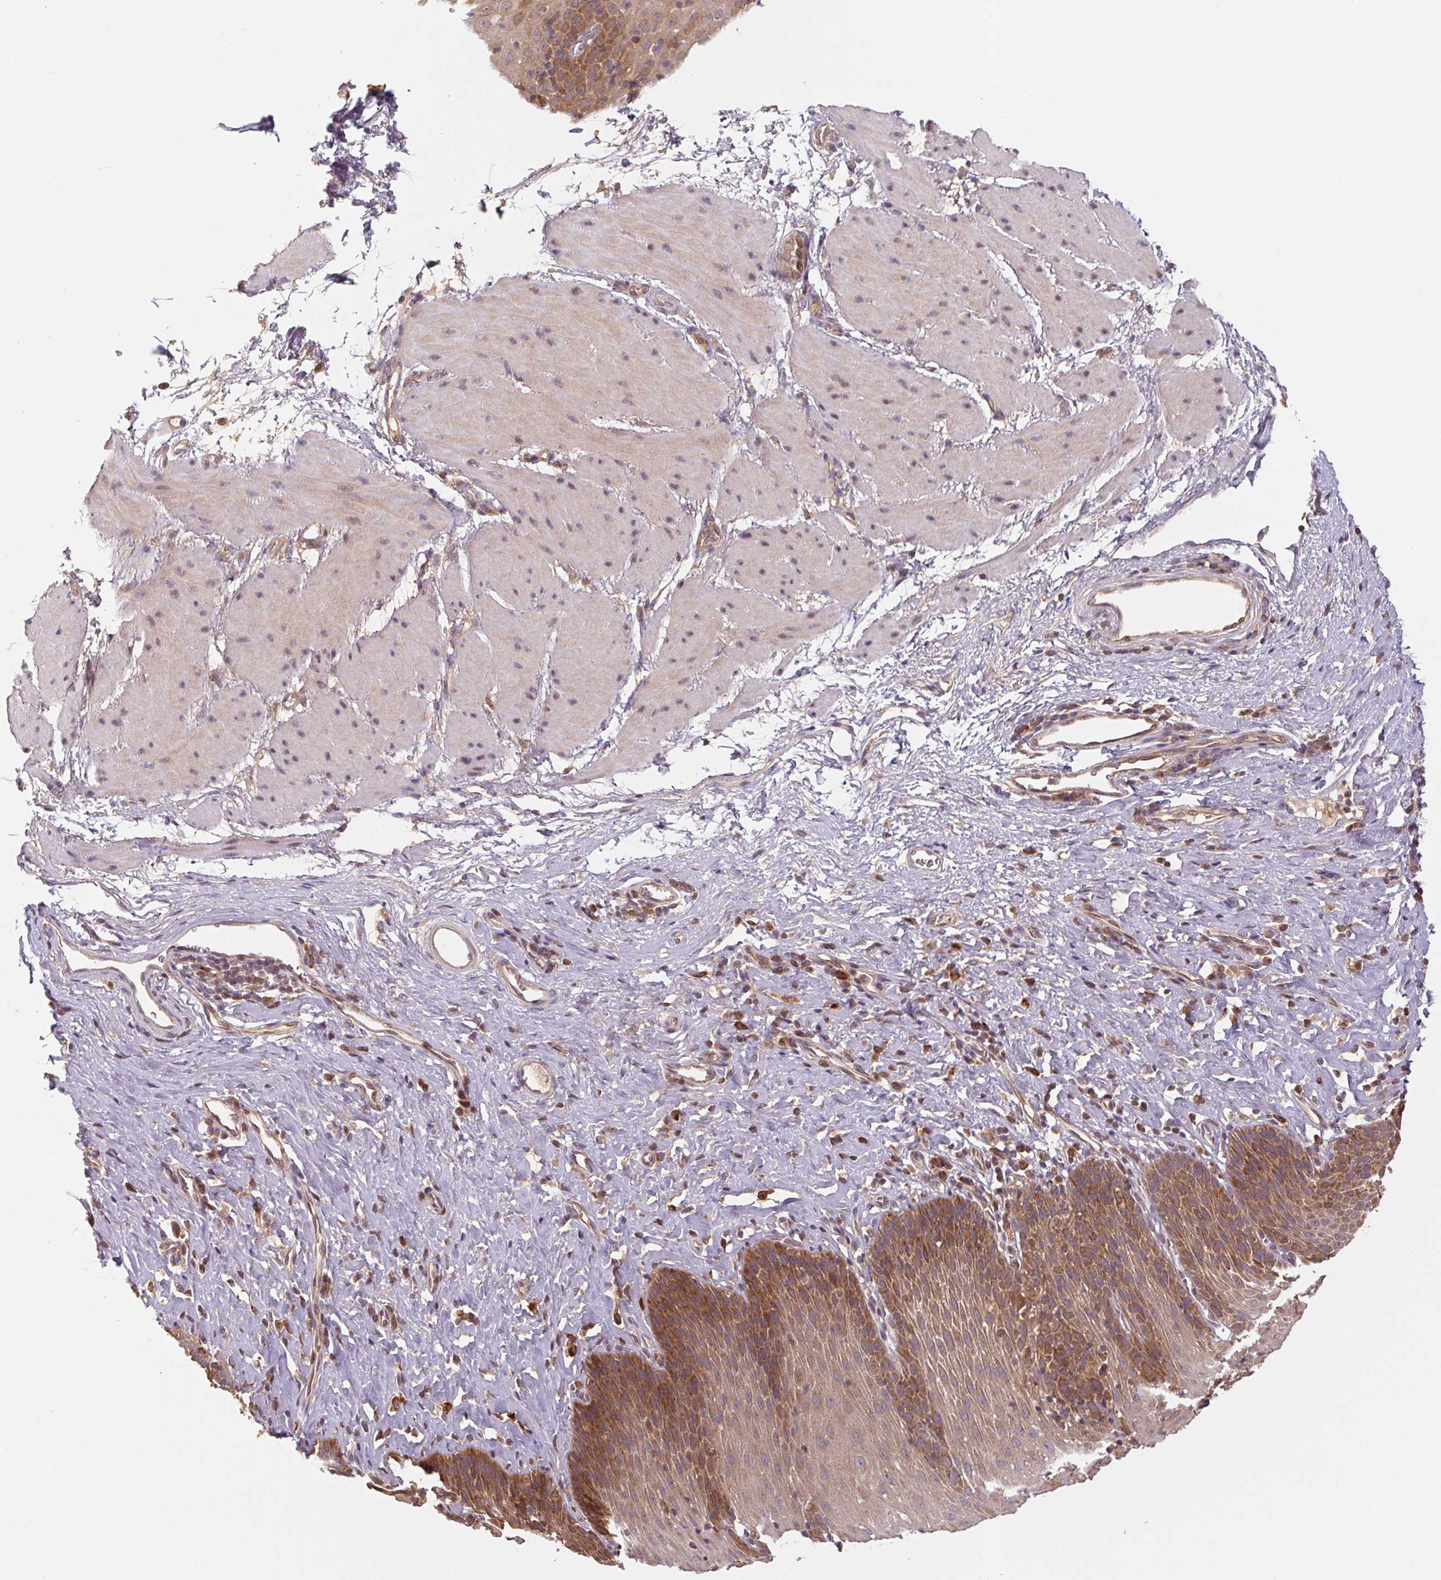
{"staining": {"intensity": "moderate", "quantity": ">75%", "location": "cytoplasmic/membranous"}, "tissue": "esophagus", "cell_type": "Squamous epithelial cells", "image_type": "normal", "snomed": [{"axis": "morphology", "description": "Normal tissue, NOS"}, {"axis": "topography", "description": "Esophagus"}], "caption": "Immunohistochemical staining of normal esophagus shows medium levels of moderate cytoplasmic/membranous positivity in about >75% of squamous epithelial cells.", "gene": "MTHFD1L", "patient": {"sex": "female", "age": 61}}